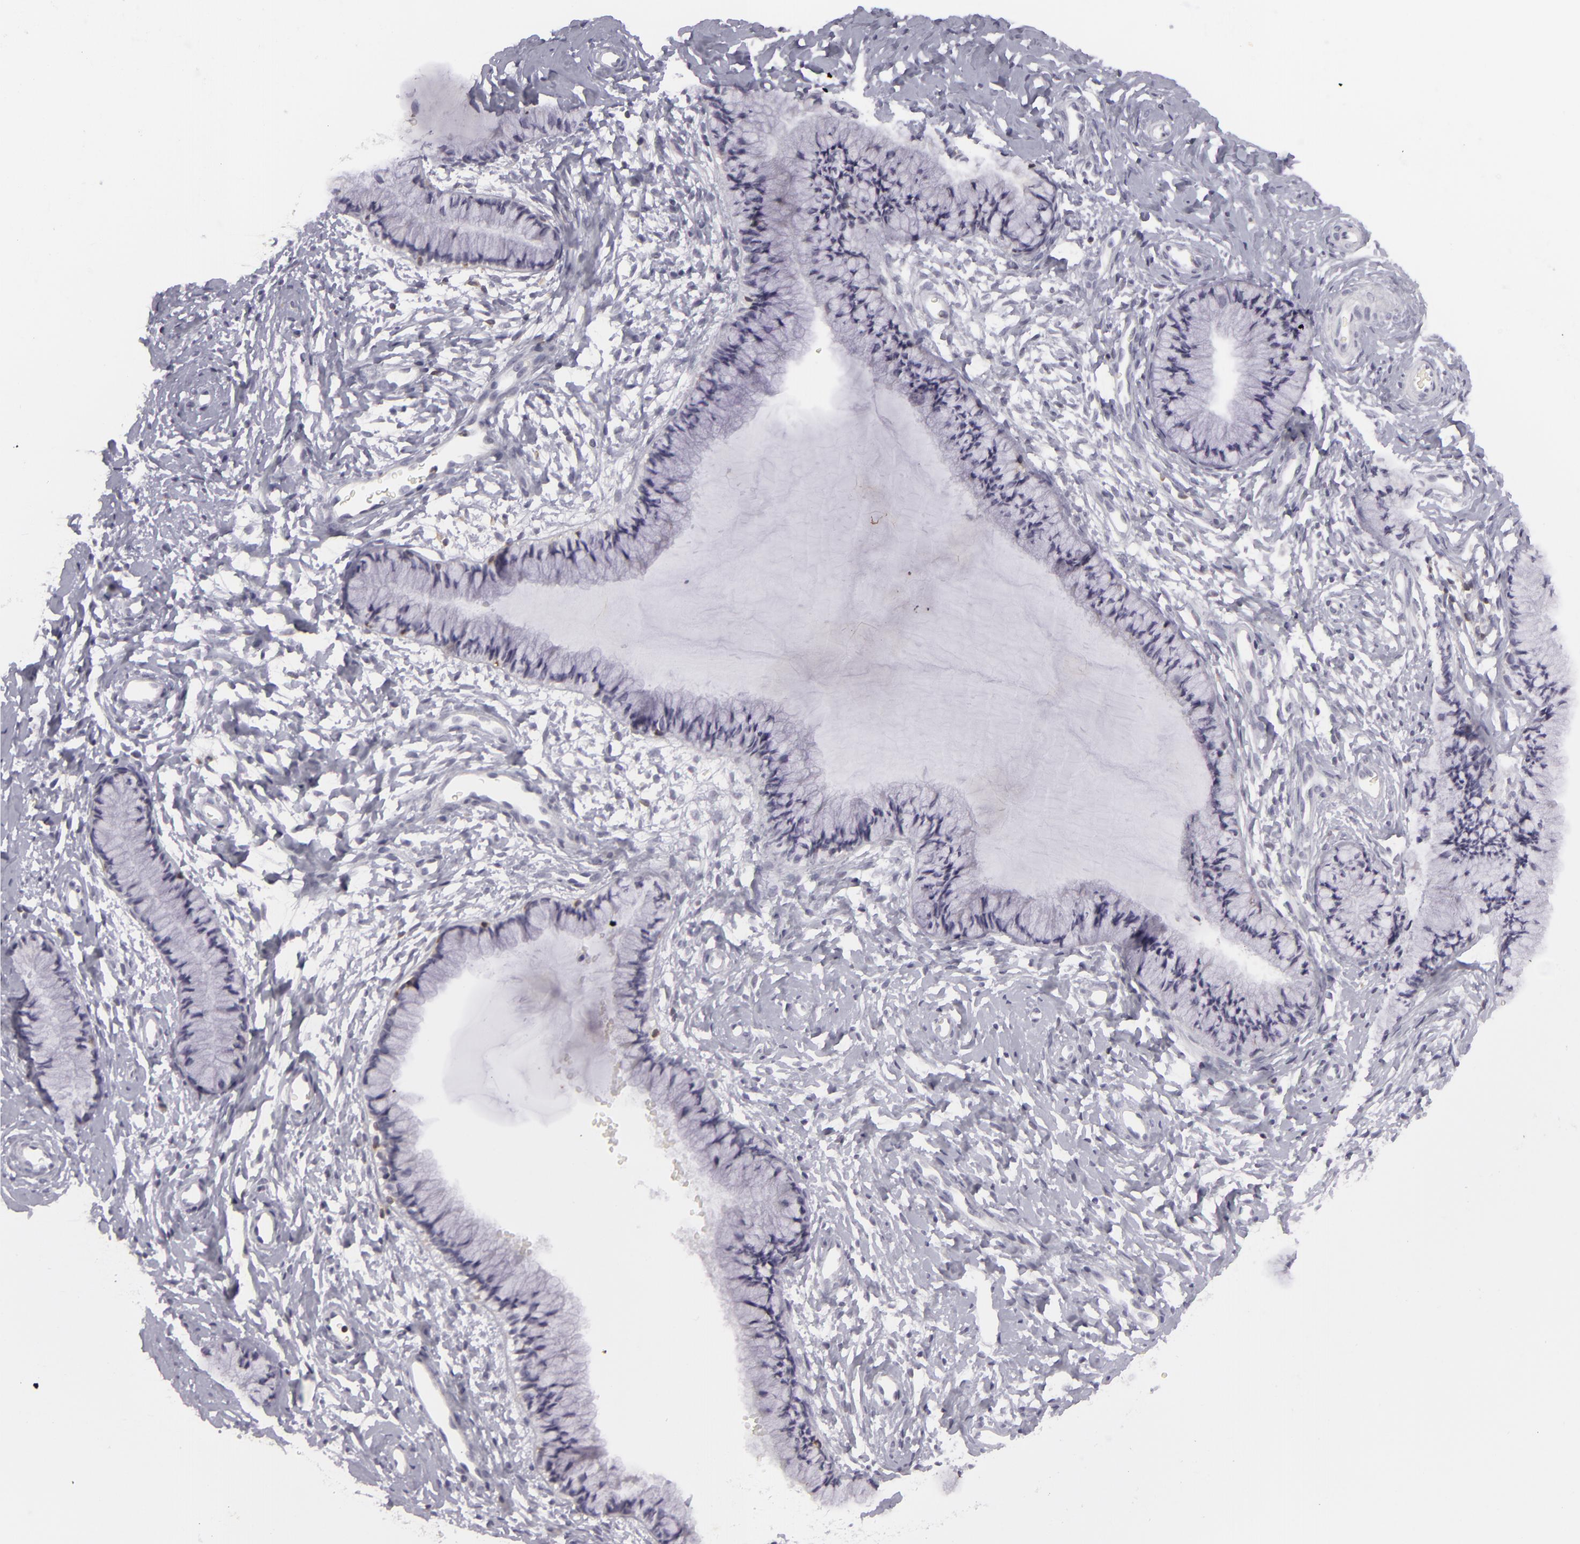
{"staining": {"intensity": "weak", "quantity": "25%-75%", "location": "cytoplasmic/membranous"}, "tissue": "cervix", "cell_type": "Glandular cells", "image_type": "normal", "snomed": [{"axis": "morphology", "description": "Normal tissue, NOS"}, {"axis": "topography", "description": "Cervix"}], "caption": "The micrograph demonstrates immunohistochemical staining of unremarkable cervix. There is weak cytoplasmic/membranous expression is appreciated in approximately 25%-75% of glandular cells.", "gene": "KCNAB2", "patient": {"sex": "female", "age": 46}}